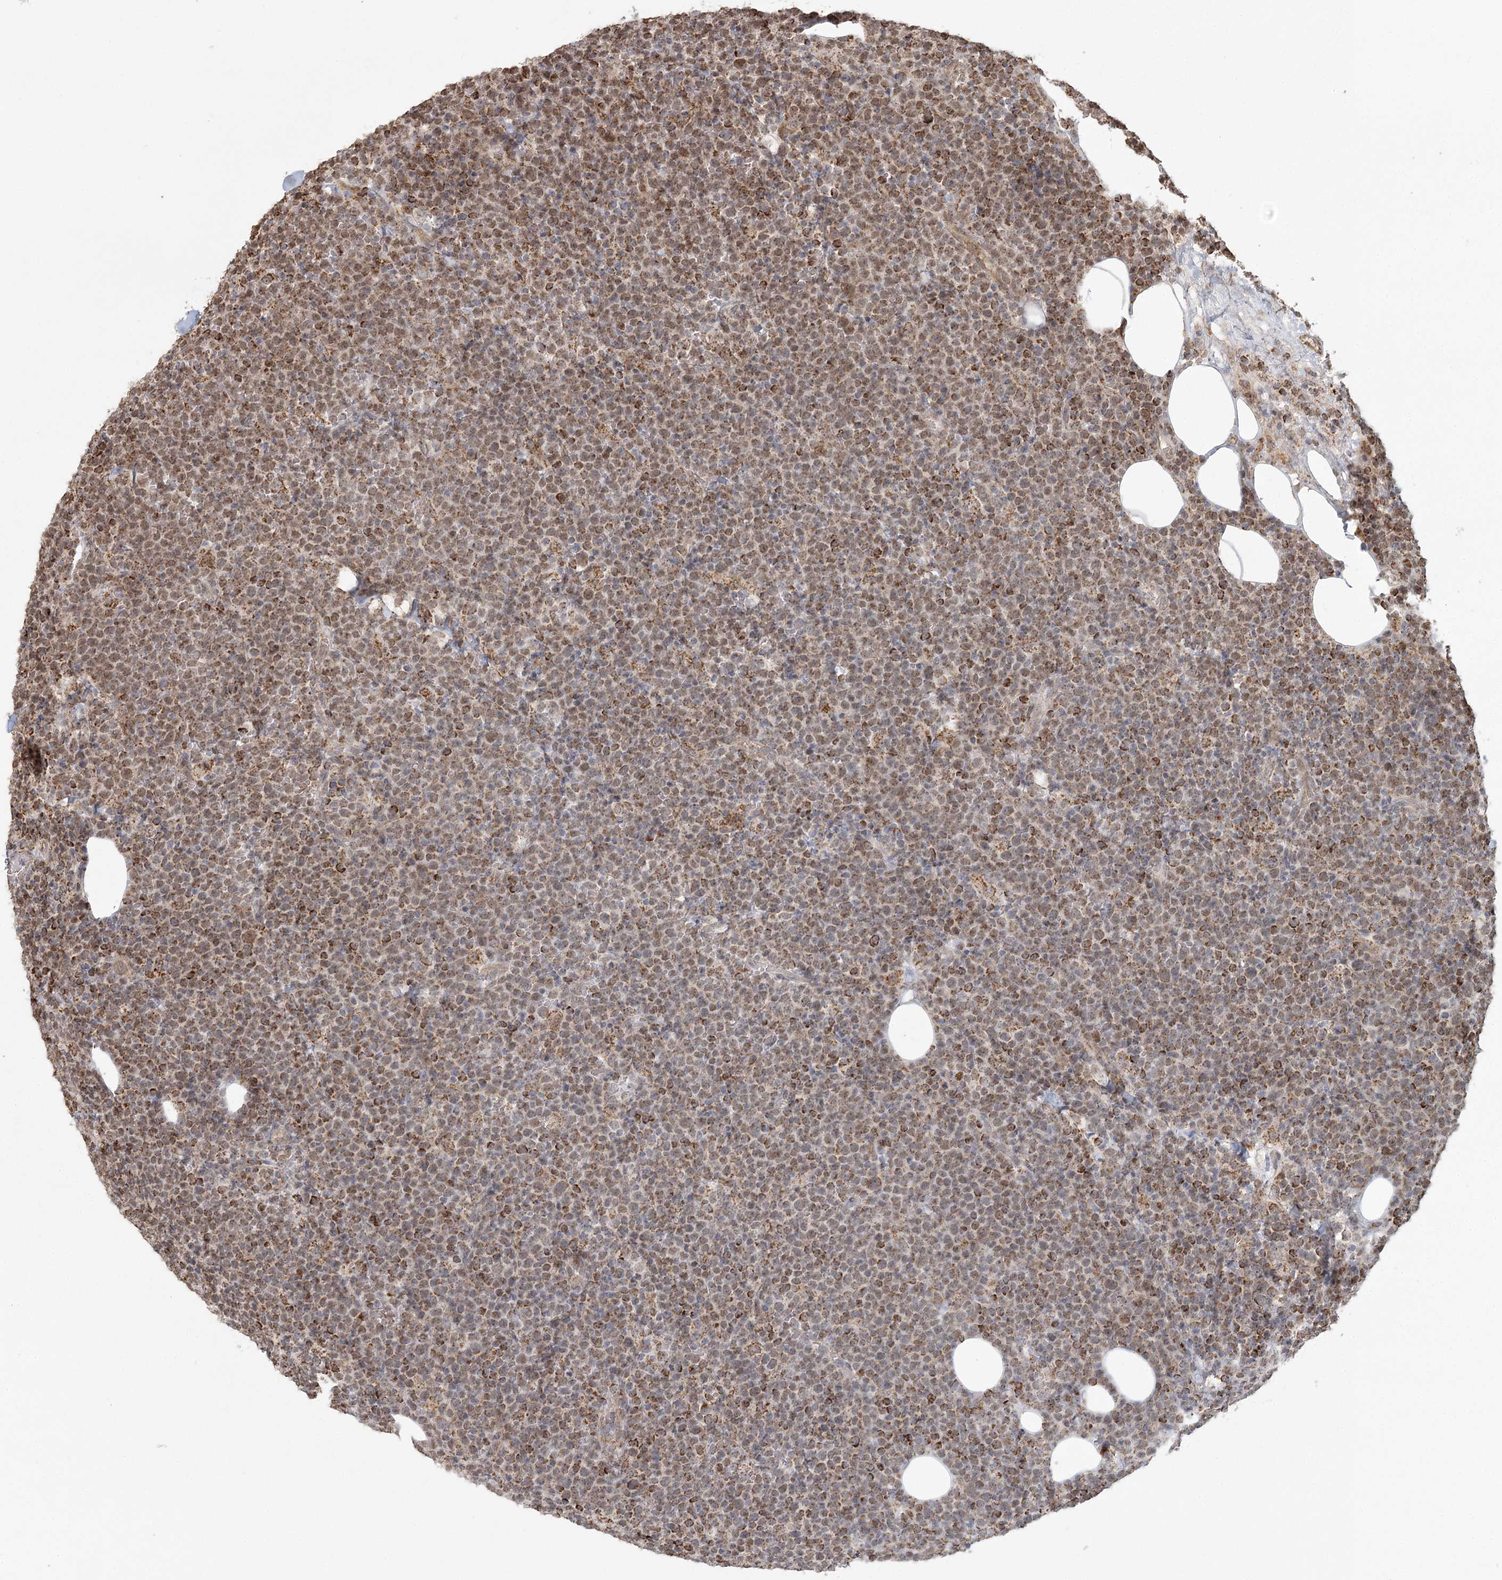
{"staining": {"intensity": "moderate", "quantity": ">75%", "location": "cytoplasmic/membranous,nuclear"}, "tissue": "lymphoma", "cell_type": "Tumor cells", "image_type": "cancer", "snomed": [{"axis": "morphology", "description": "Malignant lymphoma, non-Hodgkin's type, High grade"}, {"axis": "topography", "description": "Lymph node"}], "caption": "Protein expression analysis of lymphoma reveals moderate cytoplasmic/membranous and nuclear expression in approximately >75% of tumor cells.", "gene": "LACTB", "patient": {"sex": "male", "age": 61}}